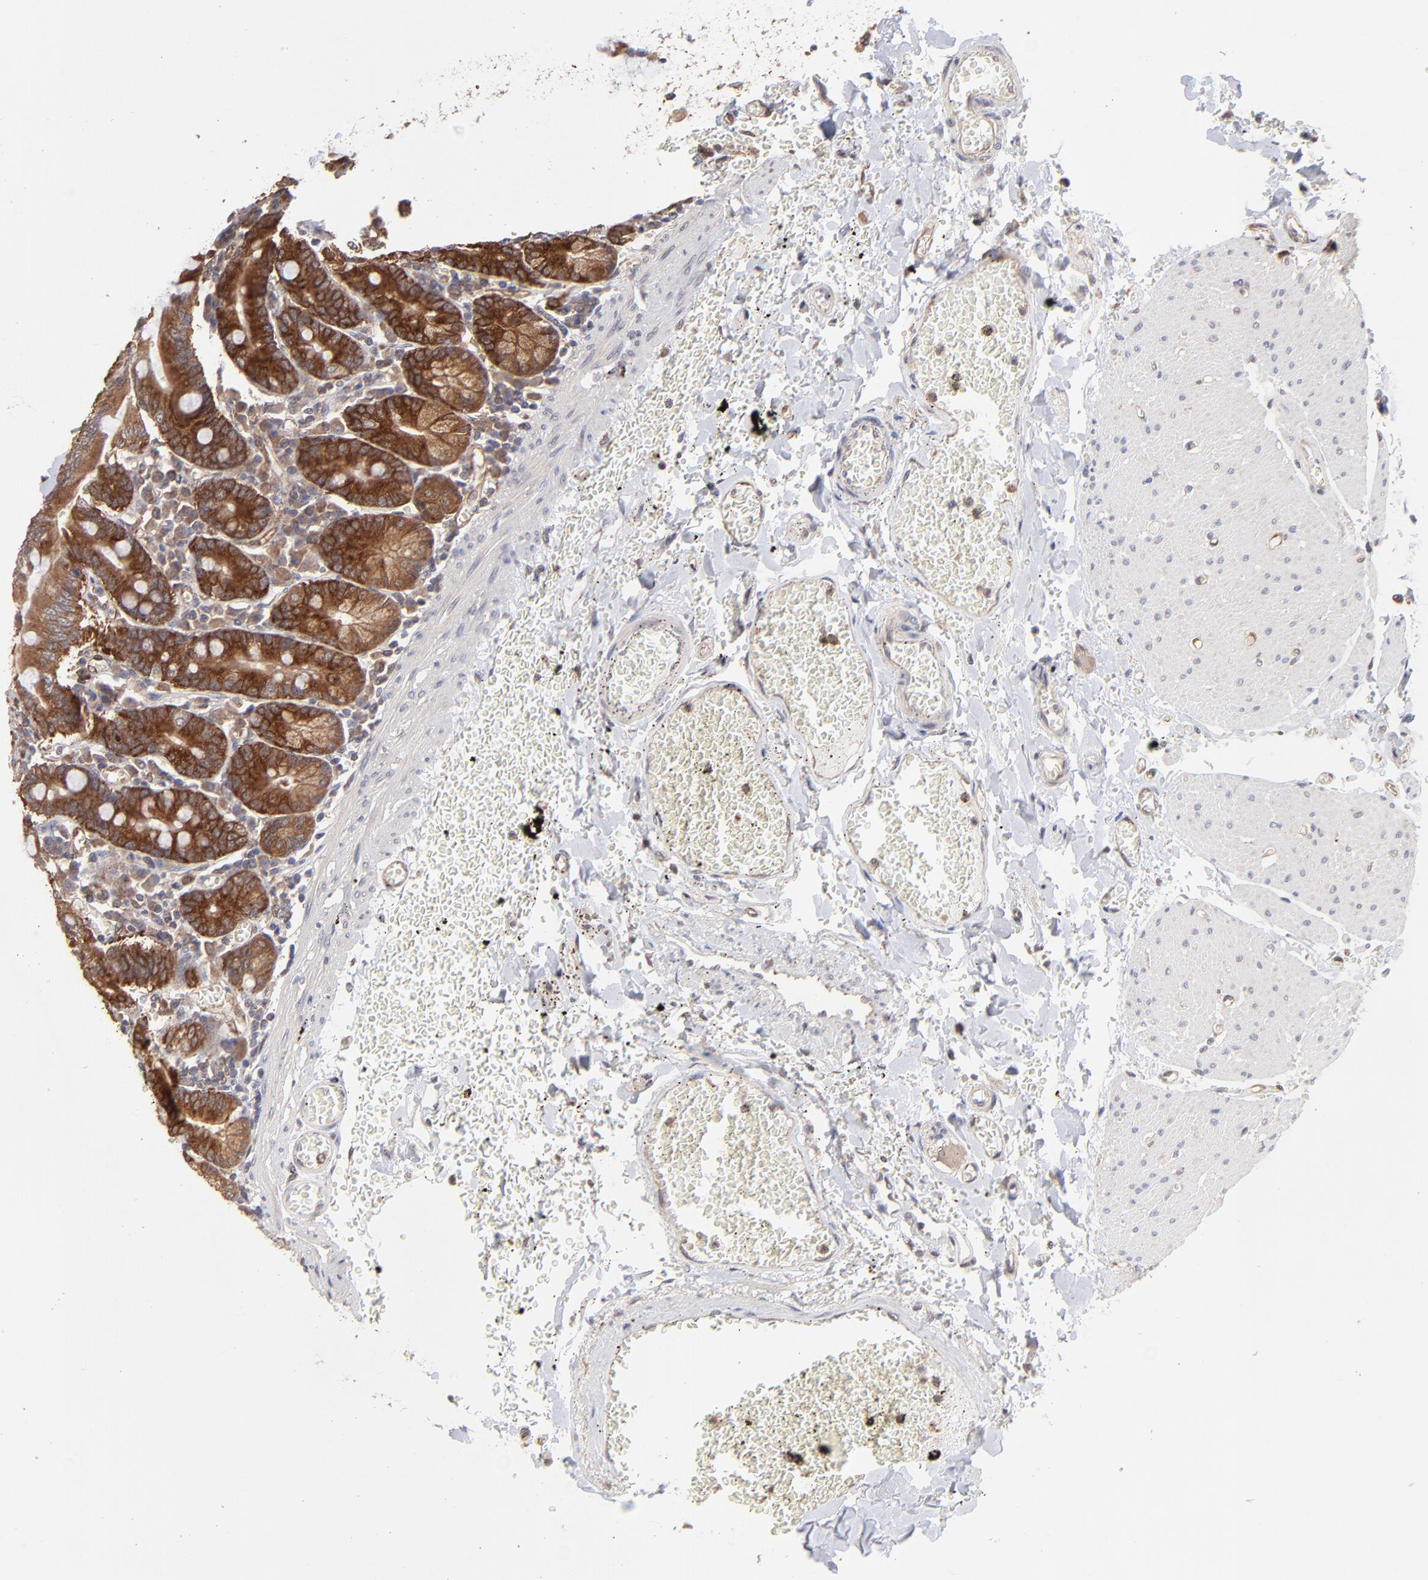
{"staining": {"intensity": "strong", "quantity": "25%-75%", "location": "cytoplasmic/membranous"}, "tissue": "small intestine", "cell_type": "Glandular cells", "image_type": "normal", "snomed": [{"axis": "morphology", "description": "Normal tissue, NOS"}, {"axis": "topography", "description": "Small intestine"}], "caption": "A brown stain highlights strong cytoplasmic/membranous positivity of a protein in glandular cells of benign small intestine.", "gene": "GART", "patient": {"sex": "male", "age": 71}}